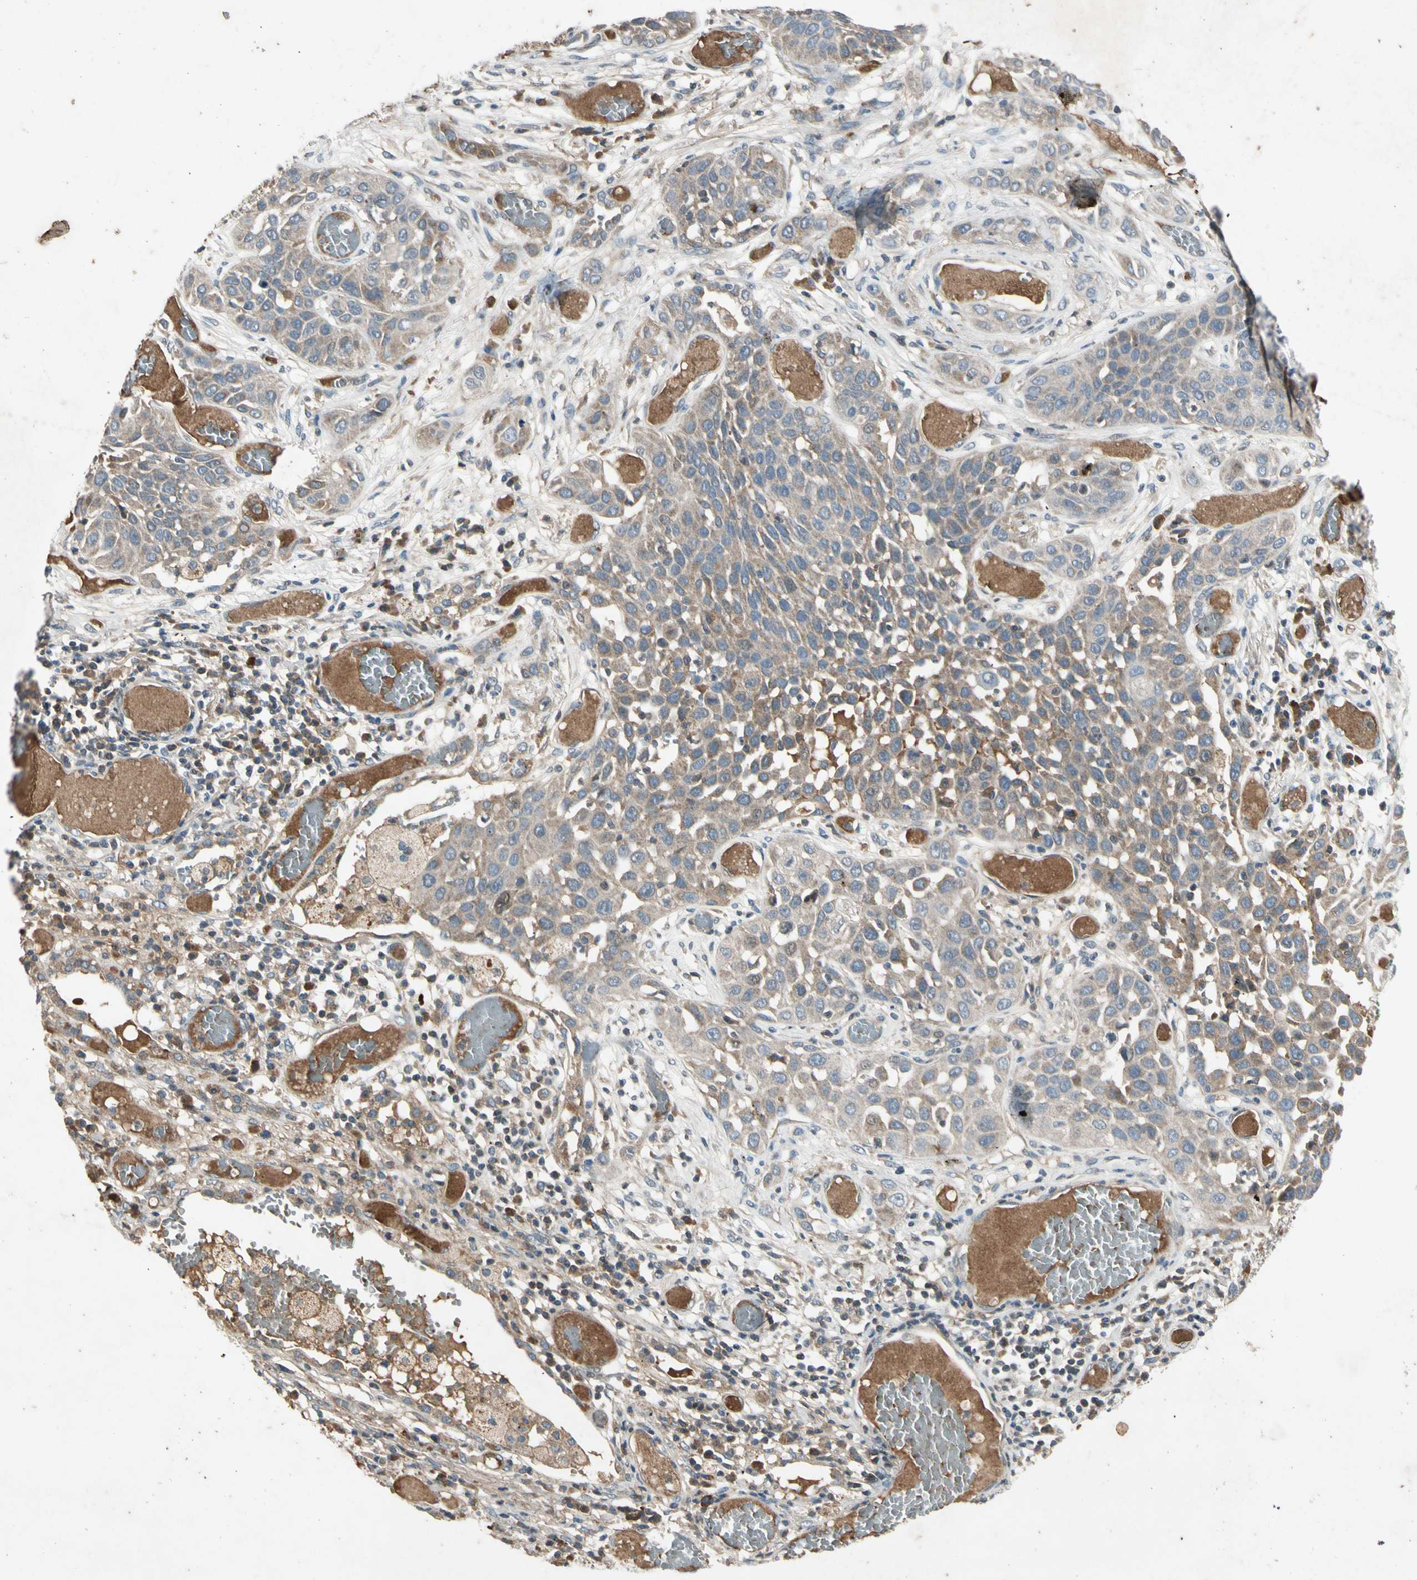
{"staining": {"intensity": "moderate", "quantity": ">75%", "location": "cytoplasmic/membranous"}, "tissue": "lung cancer", "cell_type": "Tumor cells", "image_type": "cancer", "snomed": [{"axis": "morphology", "description": "Squamous cell carcinoma, NOS"}, {"axis": "topography", "description": "Lung"}], "caption": "Tumor cells show moderate cytoplasmic/membranous positivity in about >75% of cells in squamous cell carcinoma (lung). Nuclei are stained in blue.", "gene": "GPLD1", "patient": {"sex": "male", "age": 71}}